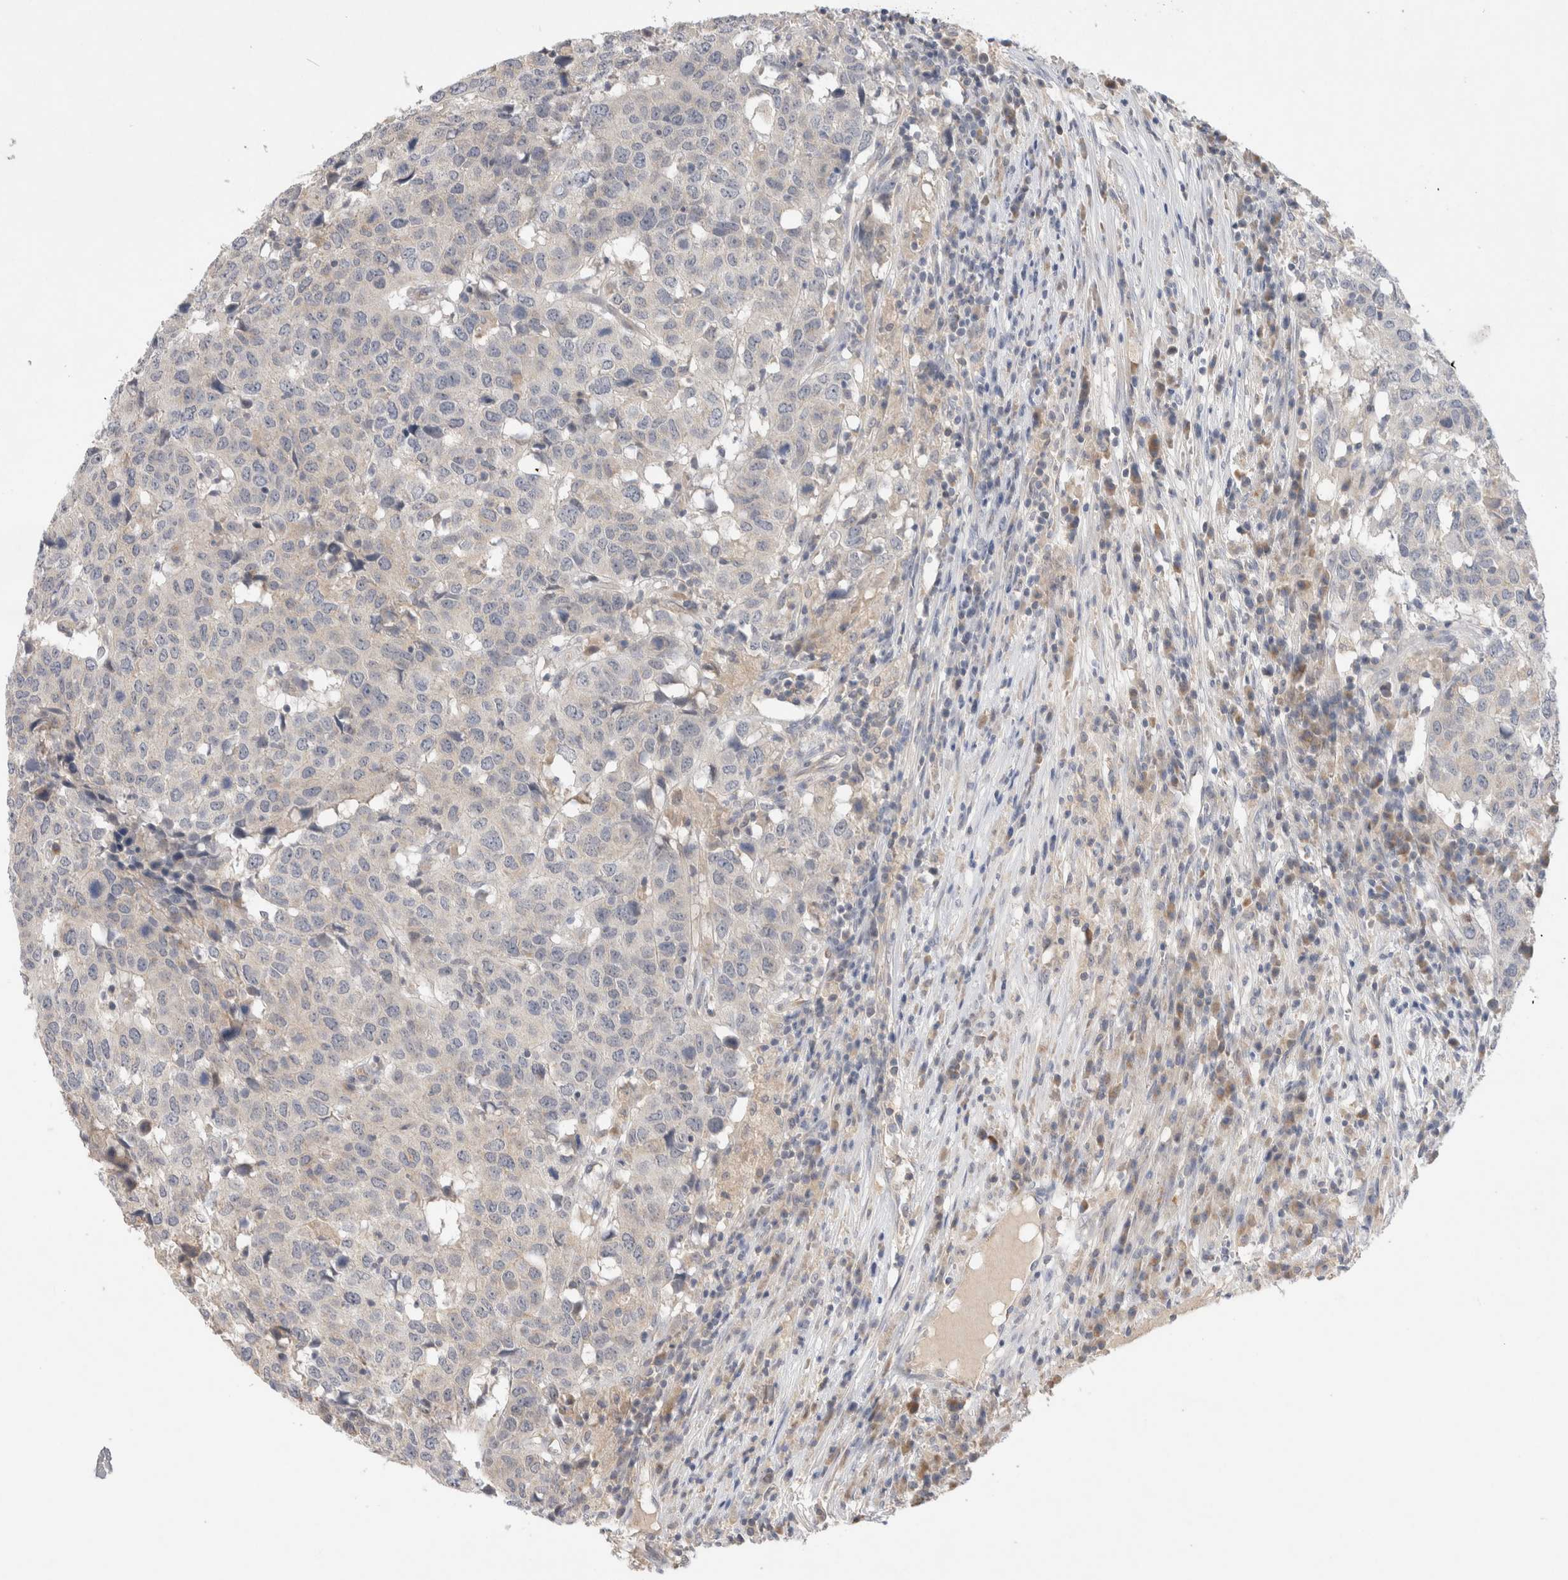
{"staining": {"intensity": "negative", "quantity": "none", "location": "none"}, "tissue": "head and neck cancer", "cell_type": "Tumor cells", "image_type": "cancer", "snomed": [{"axis": "morphology", "description": "Squamous cell carcinoma, NOS"}, {"axis": "topography", "description": "Head-Neck"}], "caption": "Tumor cells show no significant protein staining in squamous cell carcinoma (head and neck).", "gene": "GAS1", "patient": {"sex": "male", "age": 66}}